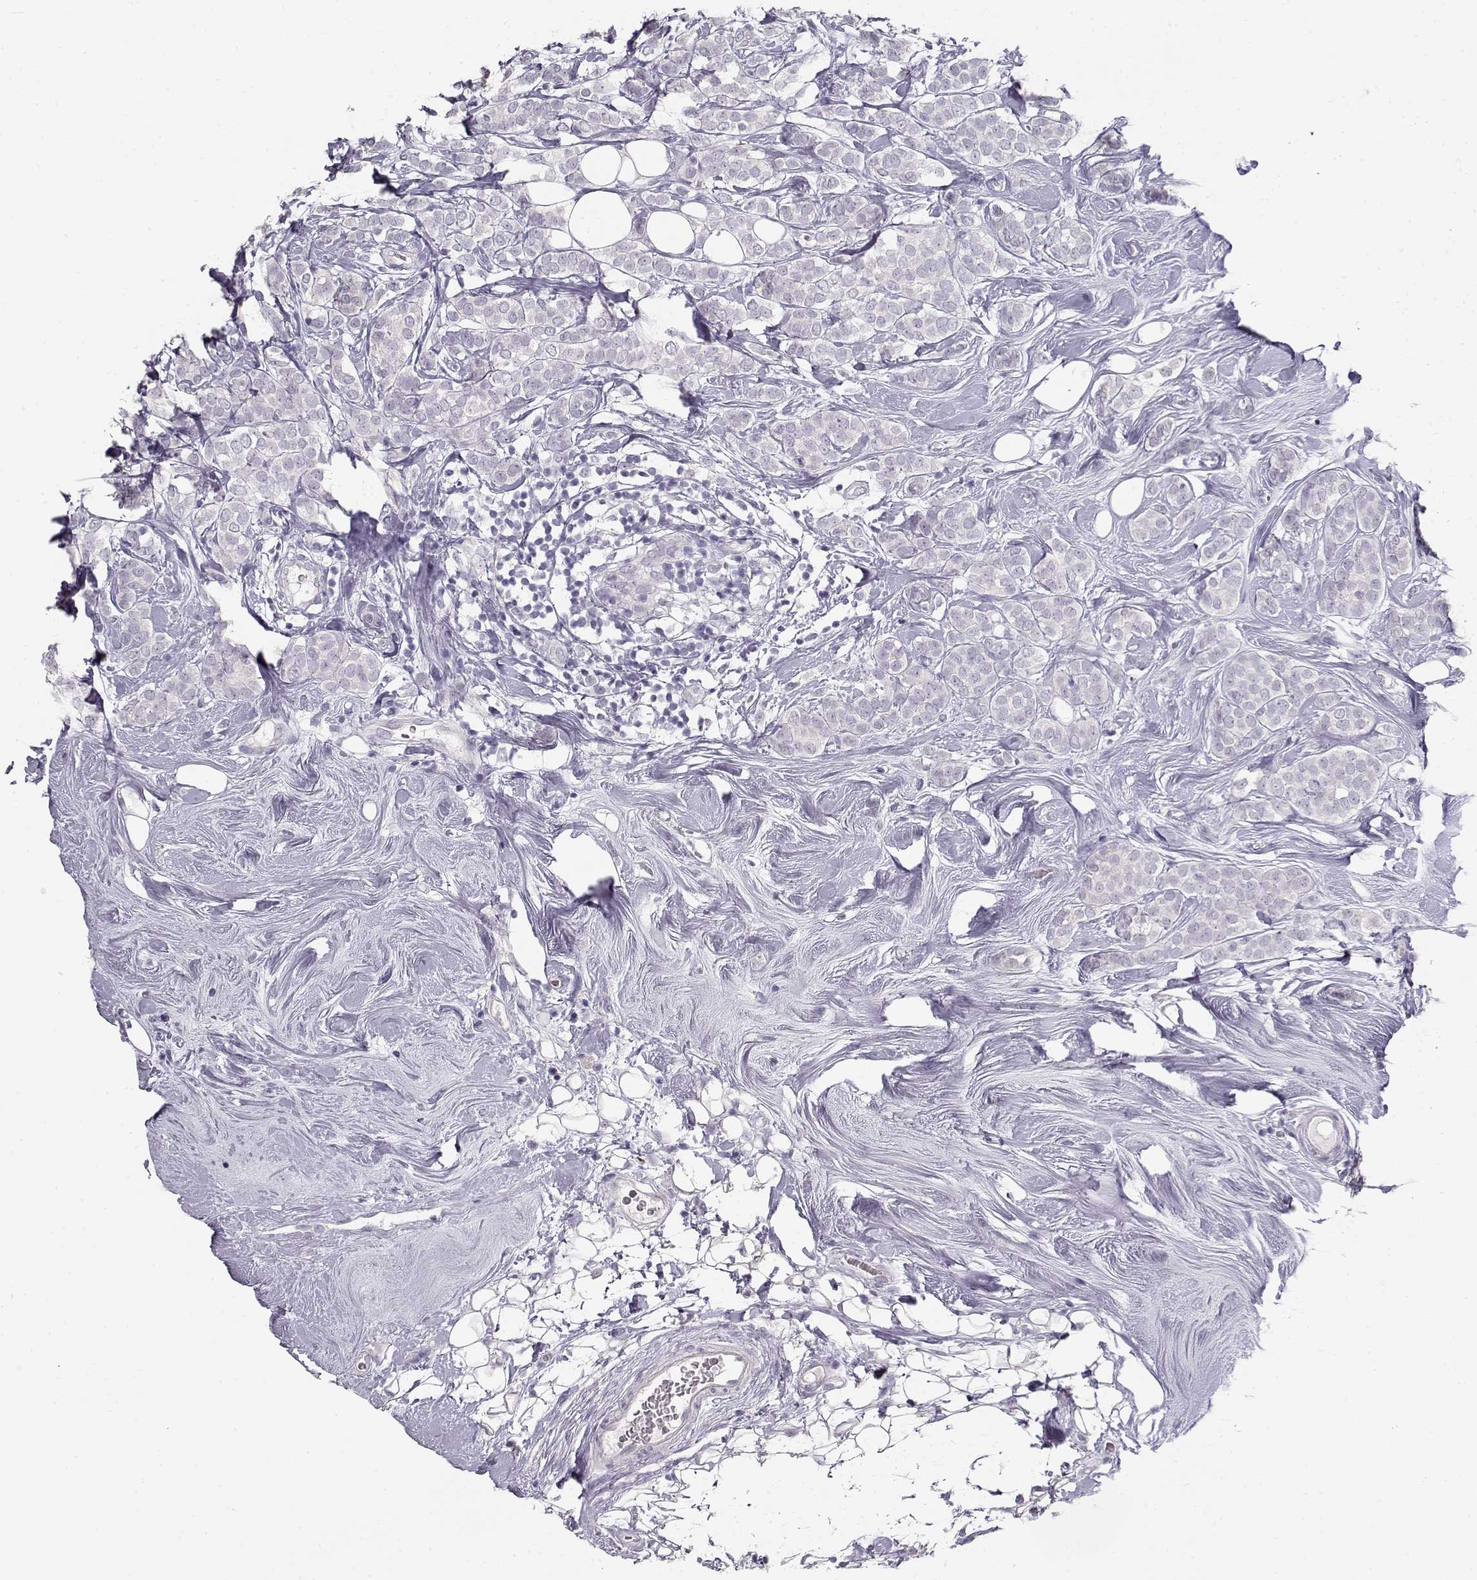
{"staining": {"intensity": "negative", "quantity": "none", "location": "none"}, "tissue": "breast cancer", "cell_type": "Tumor cells", "image_type": "cancer", "snomed": [{"axis": "morphology", "description": "Lobular carcinoma"}, {"axis": "topography", "description": "Breast"}], "caption": "Histopathology image shows no significant protein positivity in tumor cells of lobular carcinoma (breast).", "gene": "NUTM1", "patient": {"sex": "female", "age": 49}}